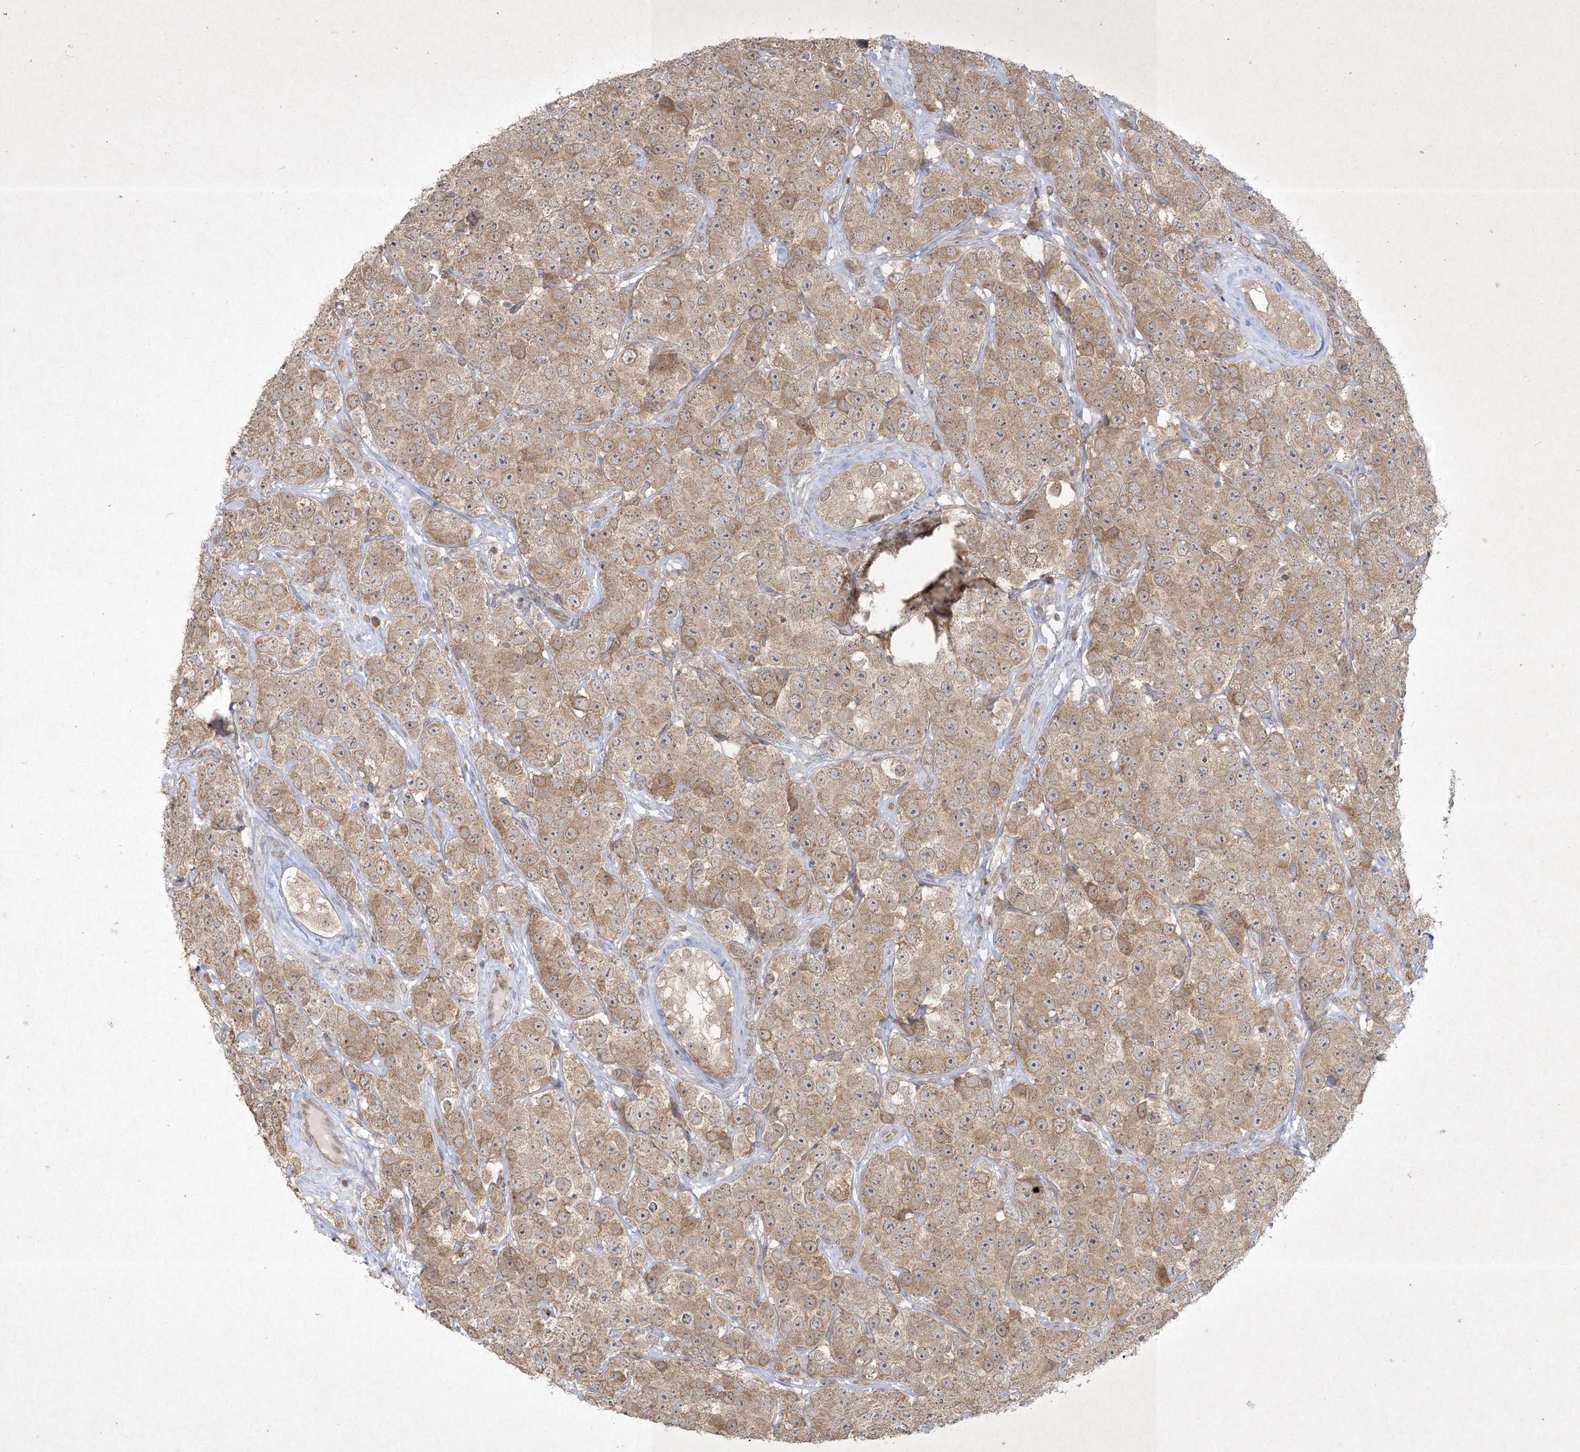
{"staining": {"intensity": "moderate", "quantity": ">75%", "location": "cytoplasmic/membranous"}, "tissue": "testis cancer", "cell_type": "Tumor cells", "image_type": "cancer", "snomed": [{"axis": "morphology", "description": "Seminoma, NOS"}, {"axis": "topography", "description": "Testis"}], "caption": "Approximately >75% of tumor cells in human testis cancer exhibit moderate cytoplasmic/membranous protein positivity as visualized by brown immunohistochemical staining.", "gene": "NRBP2", "patient": {"sex": "male", "age": 28}}